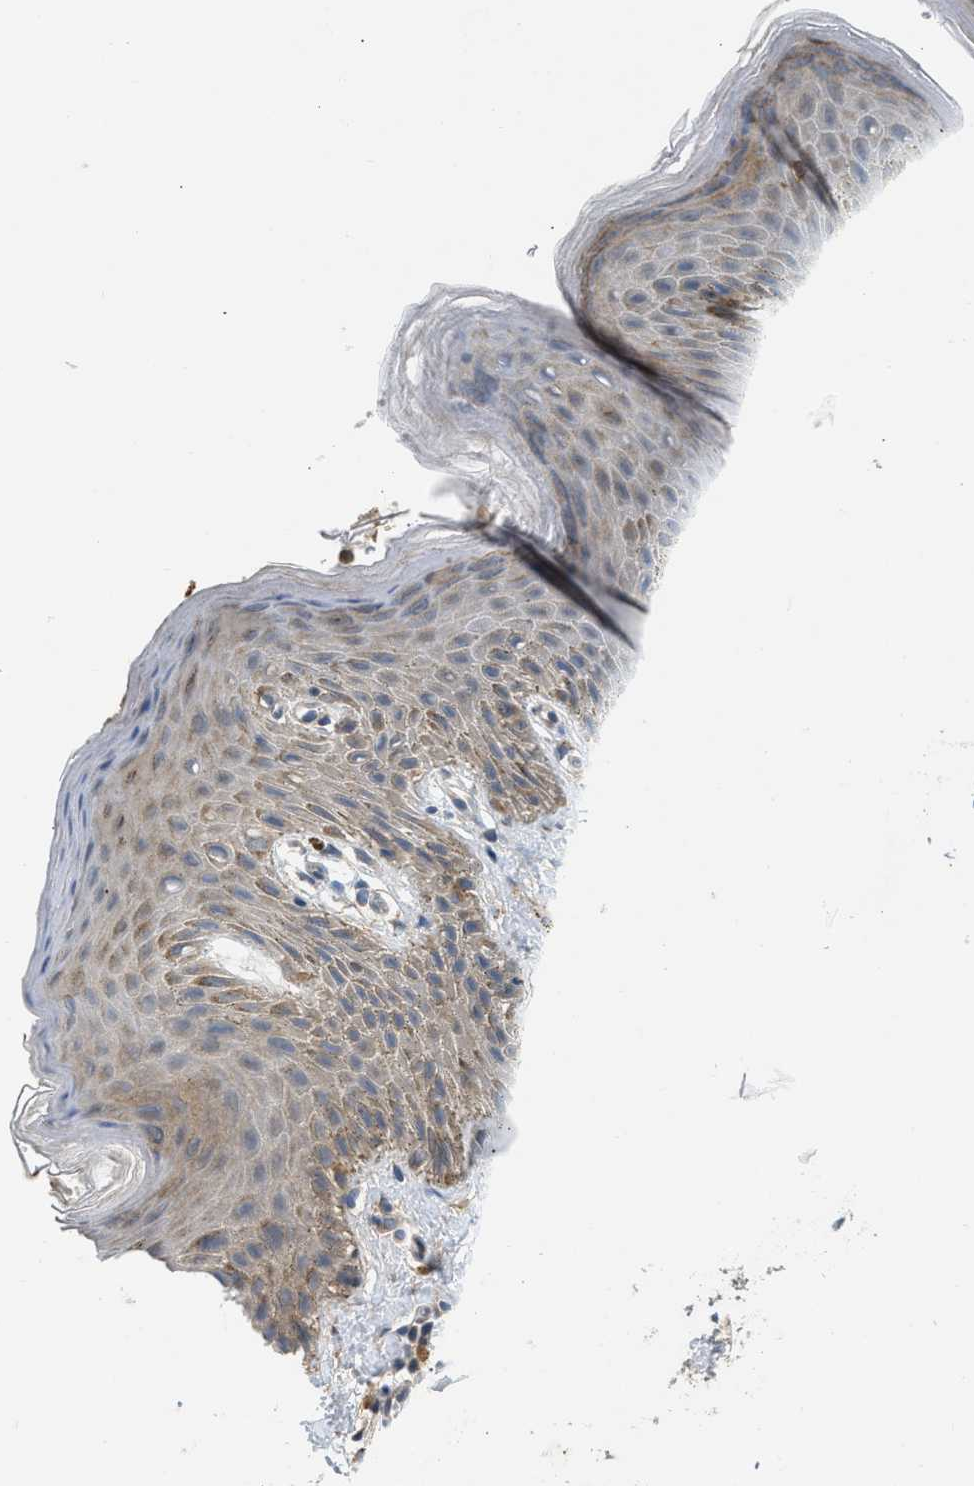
{"staining": {"intensity": "weak", "quantity": "25%-75%", "location": "cytoplasmic/membranous"}, "tissue": "skin", "cell_type": "Epidermal cells", "image_type": "normal", "snomed": [{"axis": "morphology", "description": "Normal tissue, NOS"}, {"axis": "topography", "description": "Anal"}], "caption": "Skin stained with a brown dye shows weak cytoplasmic/membranous positive positivity in approximately 25%-75% of epidermal cells.", "gene": "RHBDF2", "patient": {"sex": "male", "age": 44}}